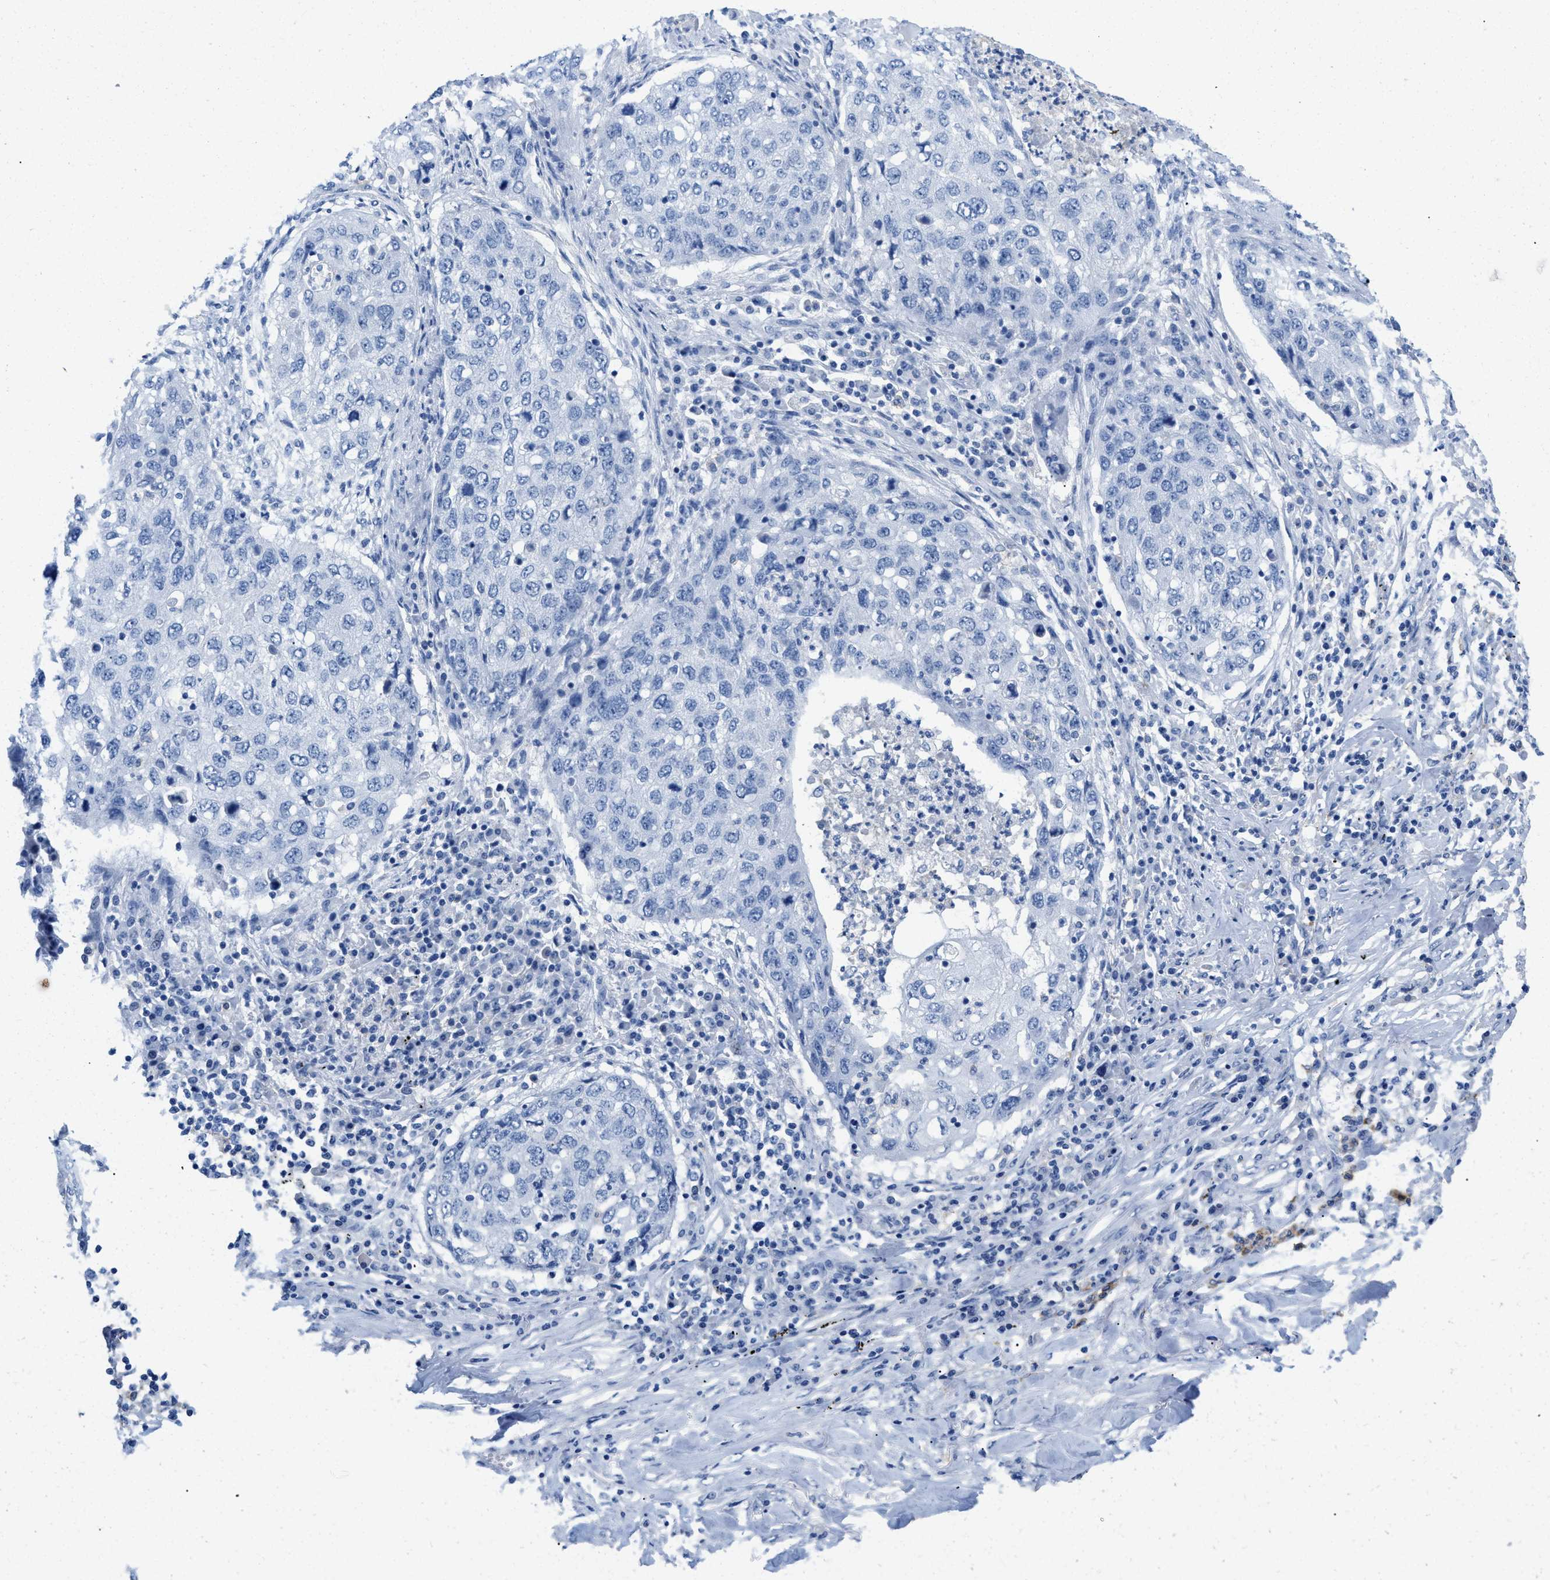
{"staining": {"intensity": "negative", "quantity": "none", "location": "none"}, "tissue": "lung cancer", "cell_type": "Tumor cells", "image_type": "cancer", "snomed": [{"axis": "morphology", "description": "Squamous cell carcinoma, NOS"}, {"axis": "topography", "description": "Lung"}], "caption": "Protein analysis of lung cancer (squamous cell carcinoma) displays no significant positivity in tumor cells.", "gene": "CR1", "patient": {"sex": "female", "age": 63}}